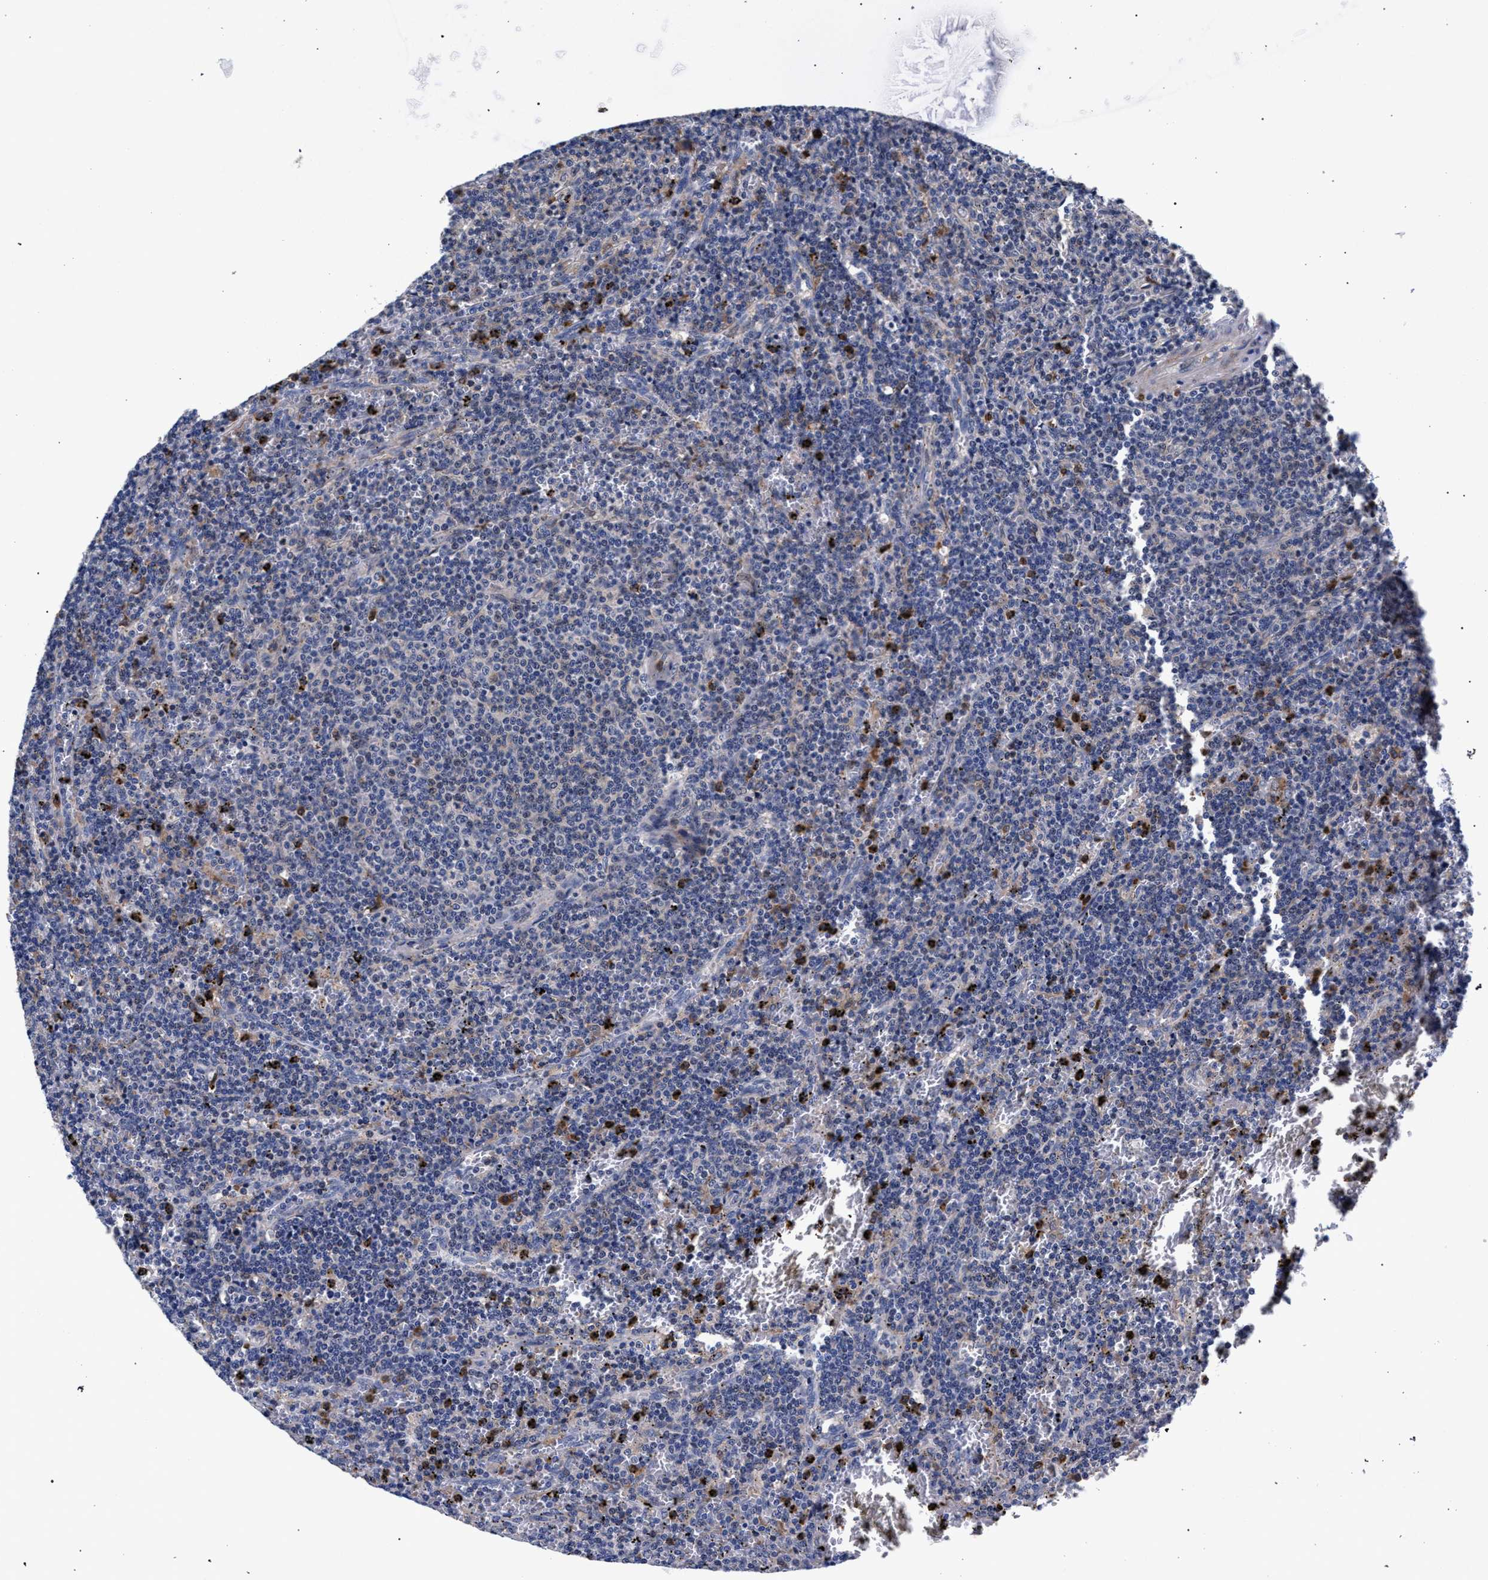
{"staining": {"intensity": "negative", "quantity": "none", "location": "none"}, "tissue": "lymphoma", "cell_type": "Tumor cells", "image_type": "cancer", "snomed": [{"axis": "morphology", "description": "Malignant lymphoma, non-Hodgkin's type, Low grade"}, {"axis": "topography", "description": "Spleen"}], "caption": "A high-resolution micrograph shows immunohistochemistry (IHC) staining of malignant lymphoma, non-Hodgkin's type (low-grade), which shows no significant positivity in tumor cells.", "gene": "ZNF462", "patient": {"sex": "female", "age": 50}}